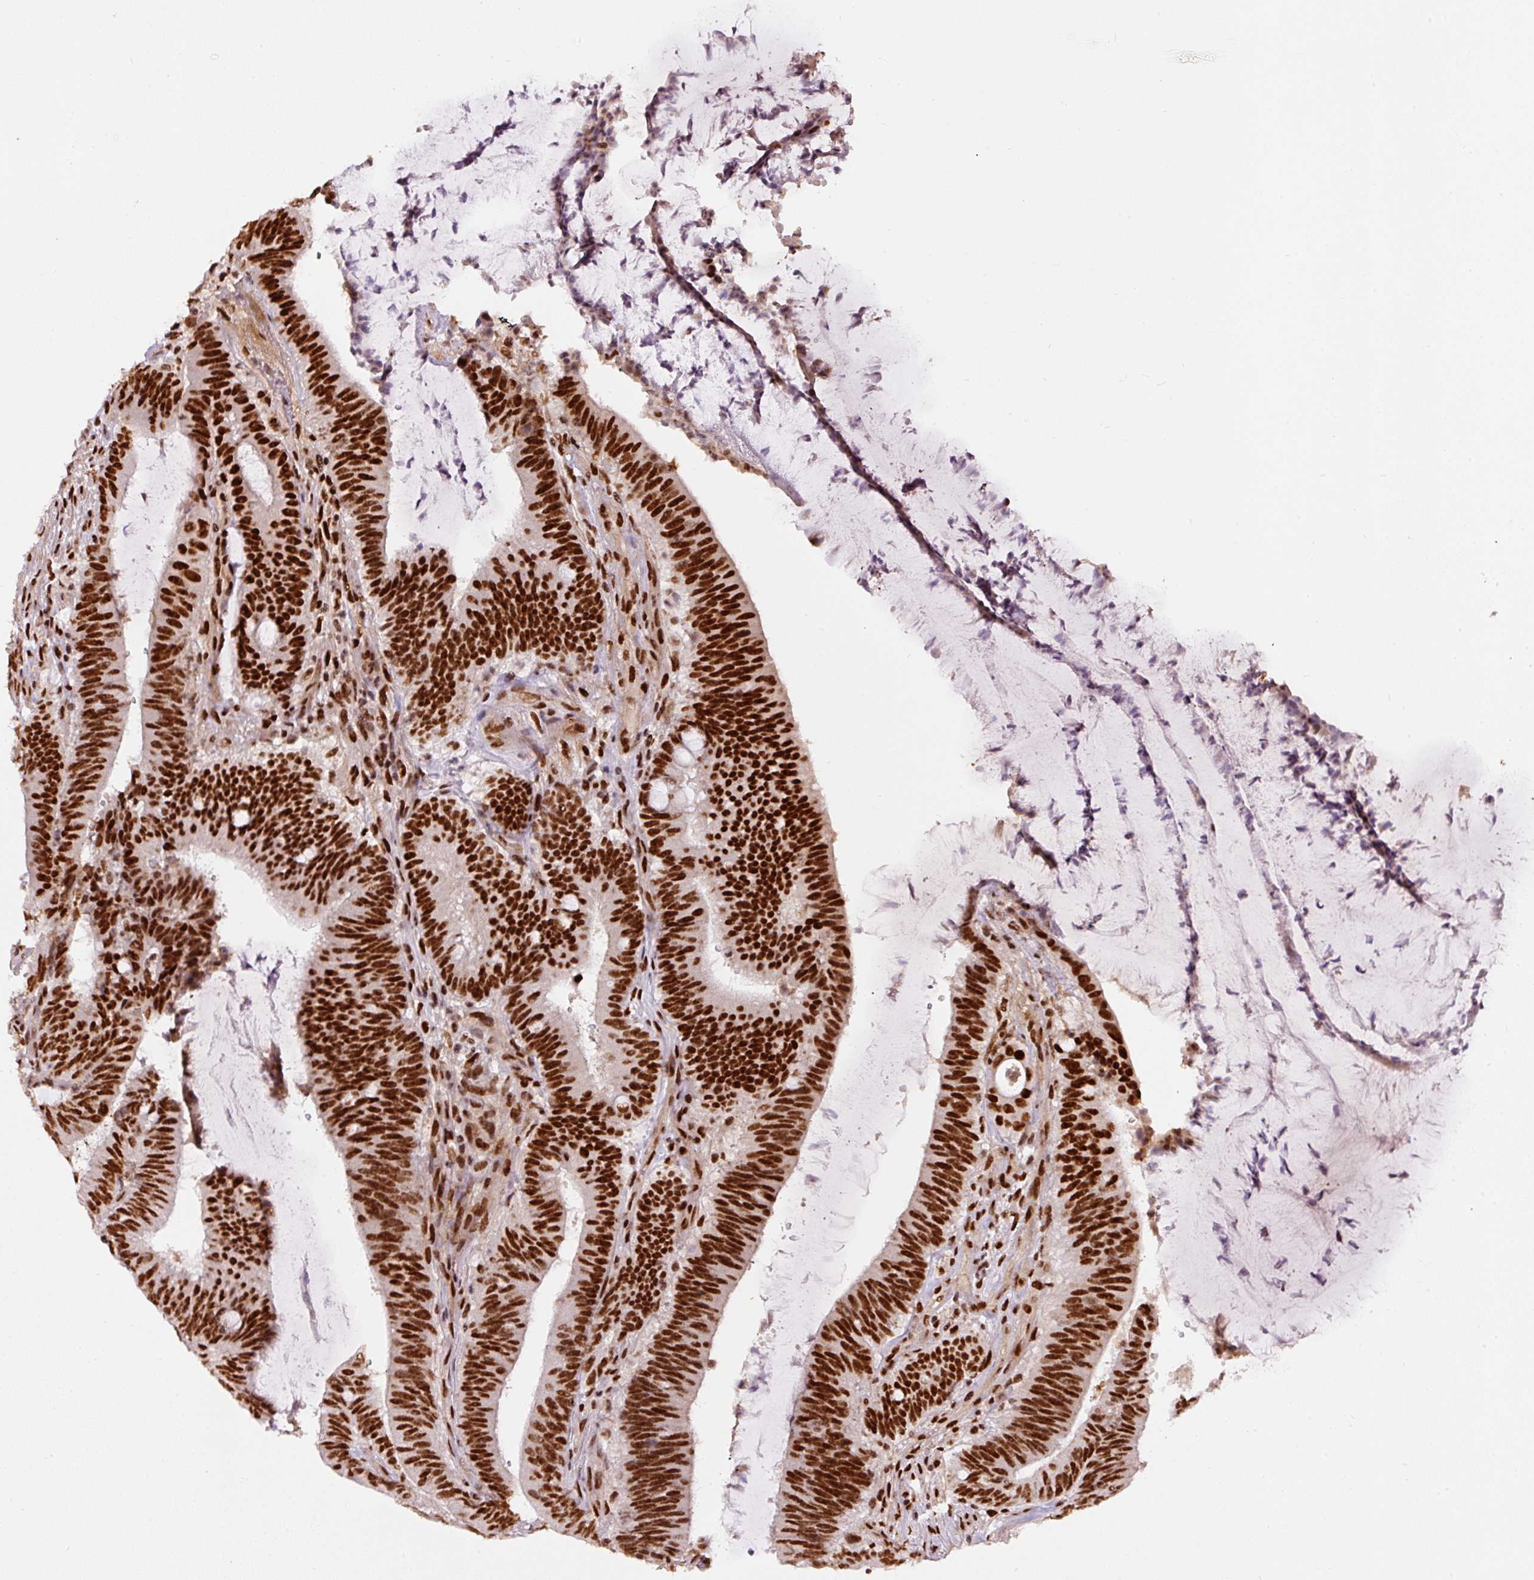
{"staining": {"intensity": "strong", "quantity": ">75%", "location": "nuclear"}, "tissue": "colorectal cancer", "cell_type": "Tumor cells", "image_type": "cancer", "snomed": [{"axis": "morphology", "description": "Adenocarcinoma, NOS"}, {"axis": "topography", "description": "Colon"}], "caption": "The photomicrograph reveals staining of colorectal cancer, revealing strong nuclear protein staining (brown color) within tumor cells.", "gene": "HNRNPC", "patient": {"sex": "female", "age": 43}}